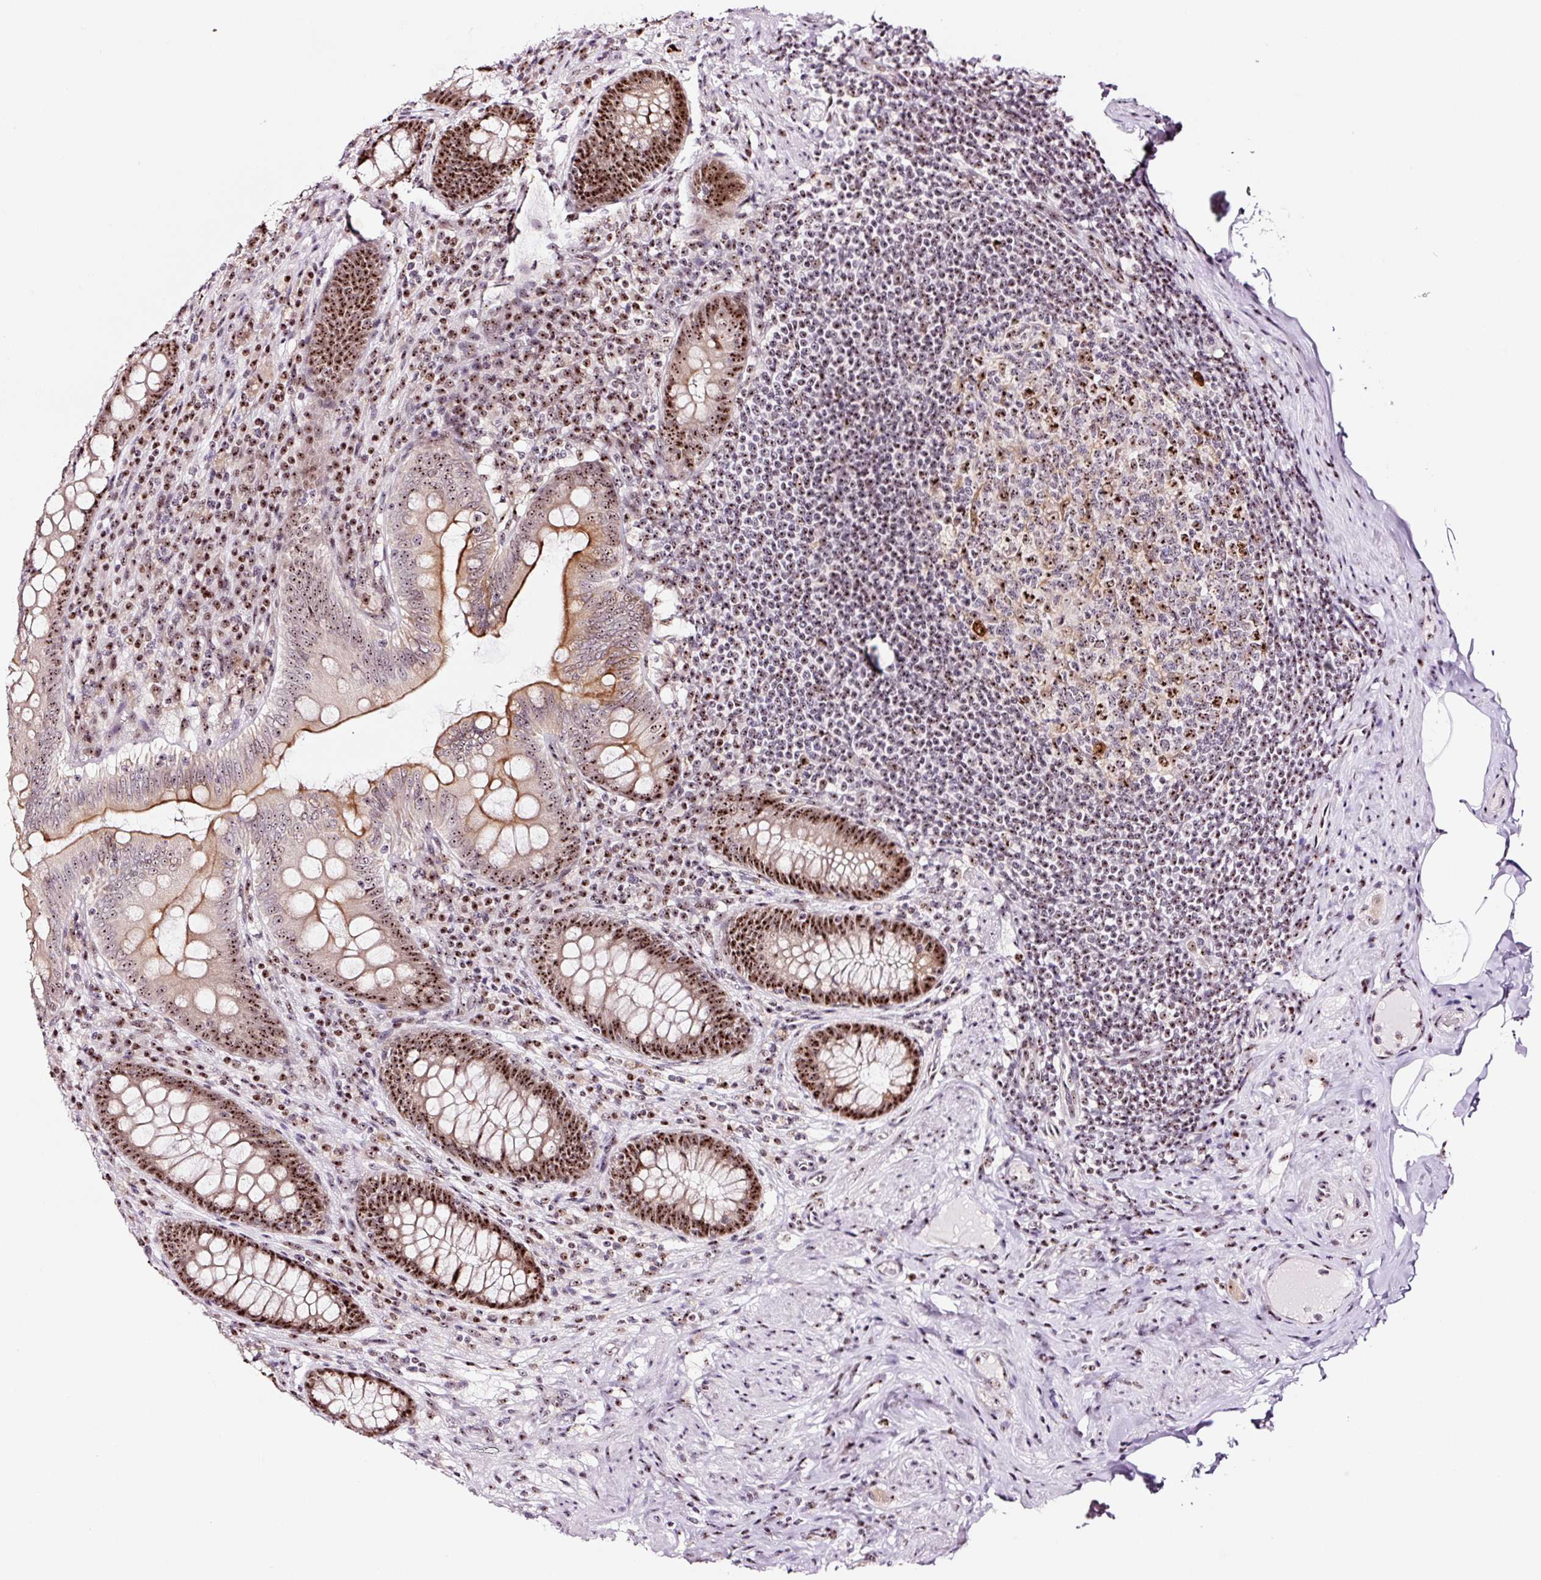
{"staining": {"intensity": "strong", "quantity": ">75%", "location": "cytoplasmic/membranous,nuclear"}, "tissue": "appendix", "cell_type": "Glandular cells", "image_type": "normal", "snomed": [{"axis": "morphology", "description": "Normal tissue, NOS"}, {"axis": "topography", "description": "Appendix"}], "caption": "High-power microscopy captured an IHC micrograph of unremarkable appendix, revealing strong cytoplasmic/membranous,nuclear positivity in approximately >75% of glandular cells. Ihc stains the protein in brown and the nuclei are stained blue.", "gene": "GNL3", "patient": {"sex": "male", "age": 71}}